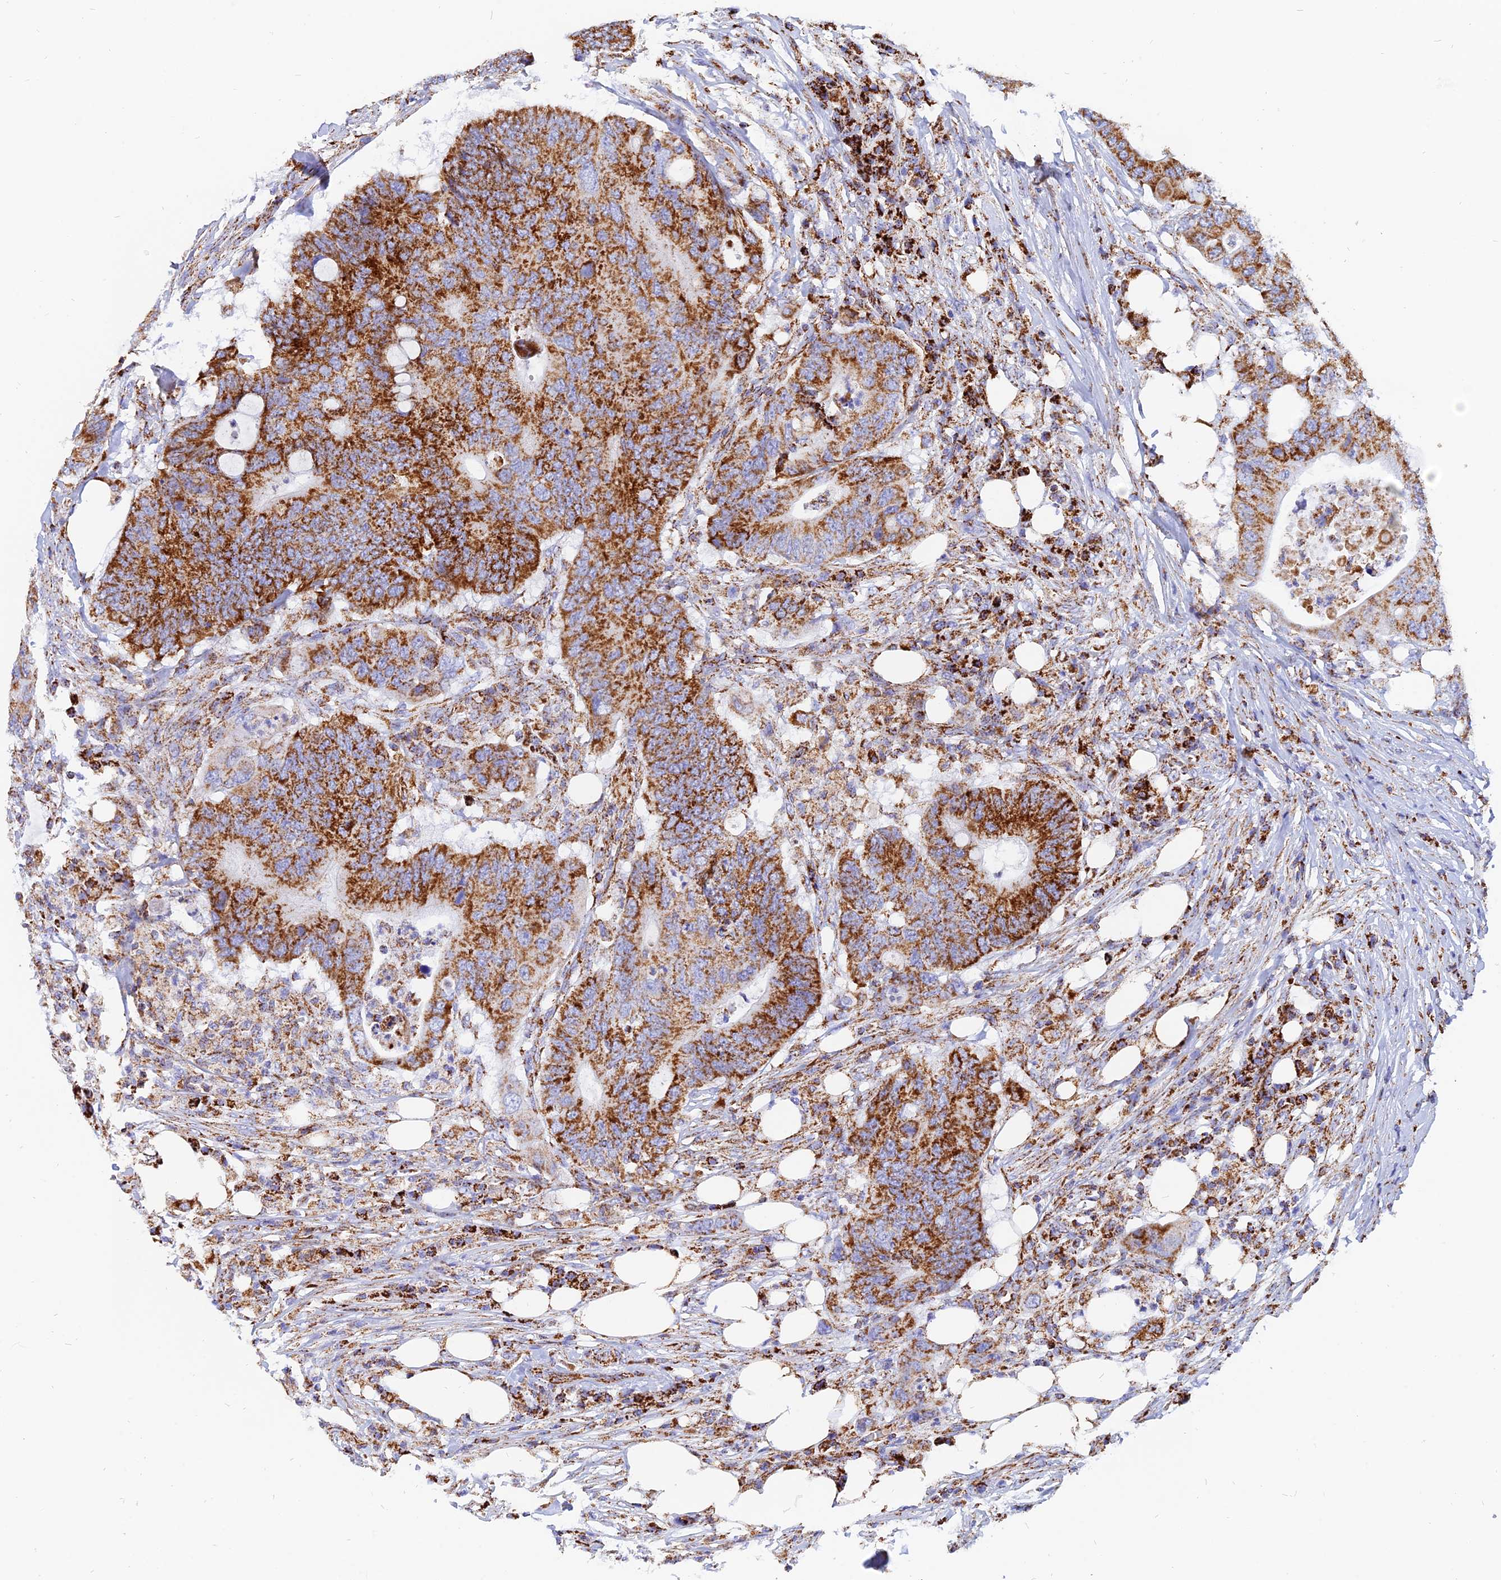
{"staining": {"intensity": "strong", "quantity": ">75%", "location": "cytoplasmic/membranous"}, "tissue": "colorectal cancer", "cell_type": "Tumor cells", "image_type": "cancer", "snomed": [{"axis": "morphology", "description": "Adenocarcinoma, NOS"}, {"axis": "topography", "description": "Colon"}], "caption": "IHC (DAB (3,3'-diaminobenzidine)) staining of human colorectal adenocarcinoma shows strong cytoplasmic/membranous protein staining in about >75% of tumor cells.", "gene": "NDUFB6", "patient": {"sex": "male", "age": 71}}